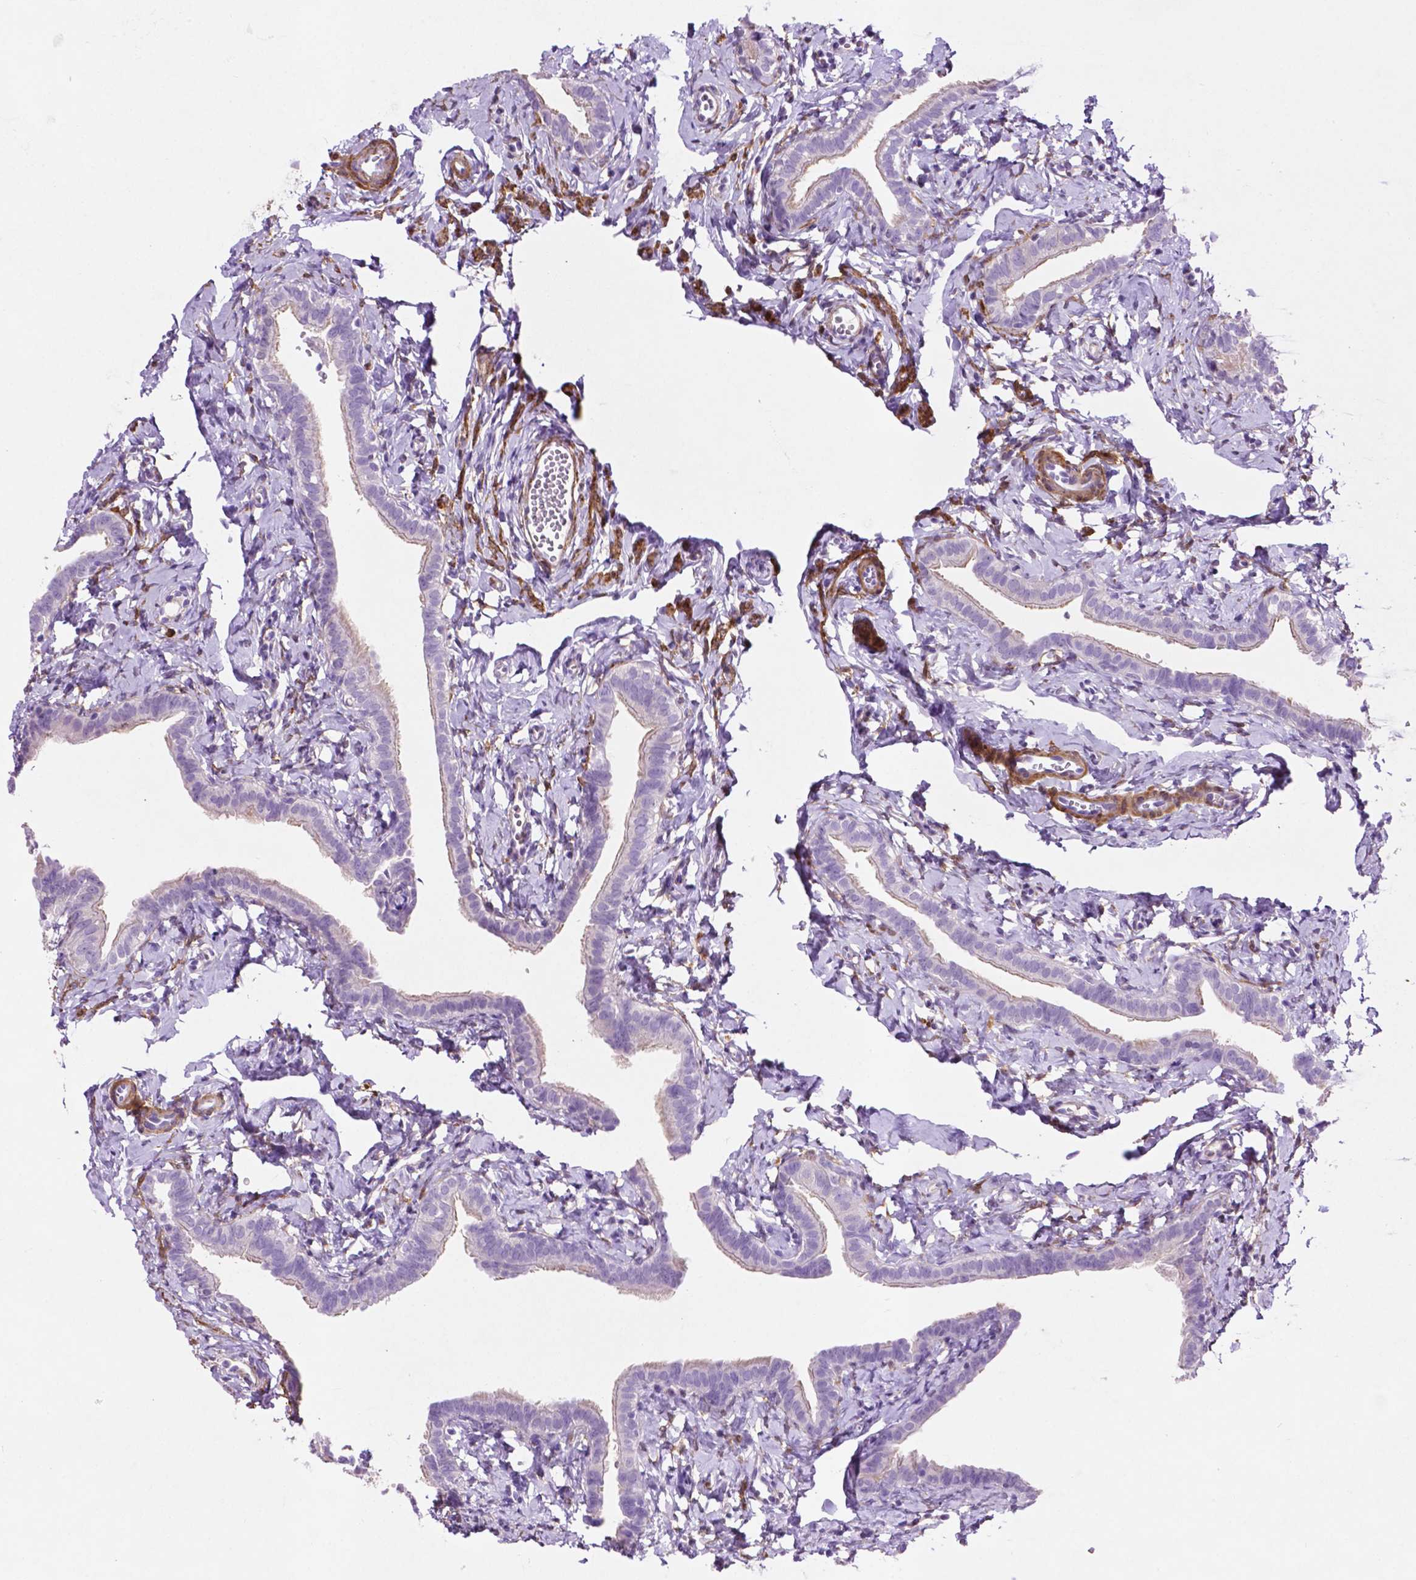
{"staining": {"intensity": "negative", "quantity": "none", "location": "none"}, "tissue": "fallopian tube", "cell_type": "Glandular cells", "image_type": "normal", "snomed": [{"axis": "morphology", "description": "Normal tissue, NOS"}, {"axis": "topography", "description": "Fallopian tube"}], "caption": "This is an immunohistochemistry photomicrograph of normal human fallopian tube. There is no staining in glandular cells.", "gene": "ASPG", "patient": {"sex": "female", "age": 41}}